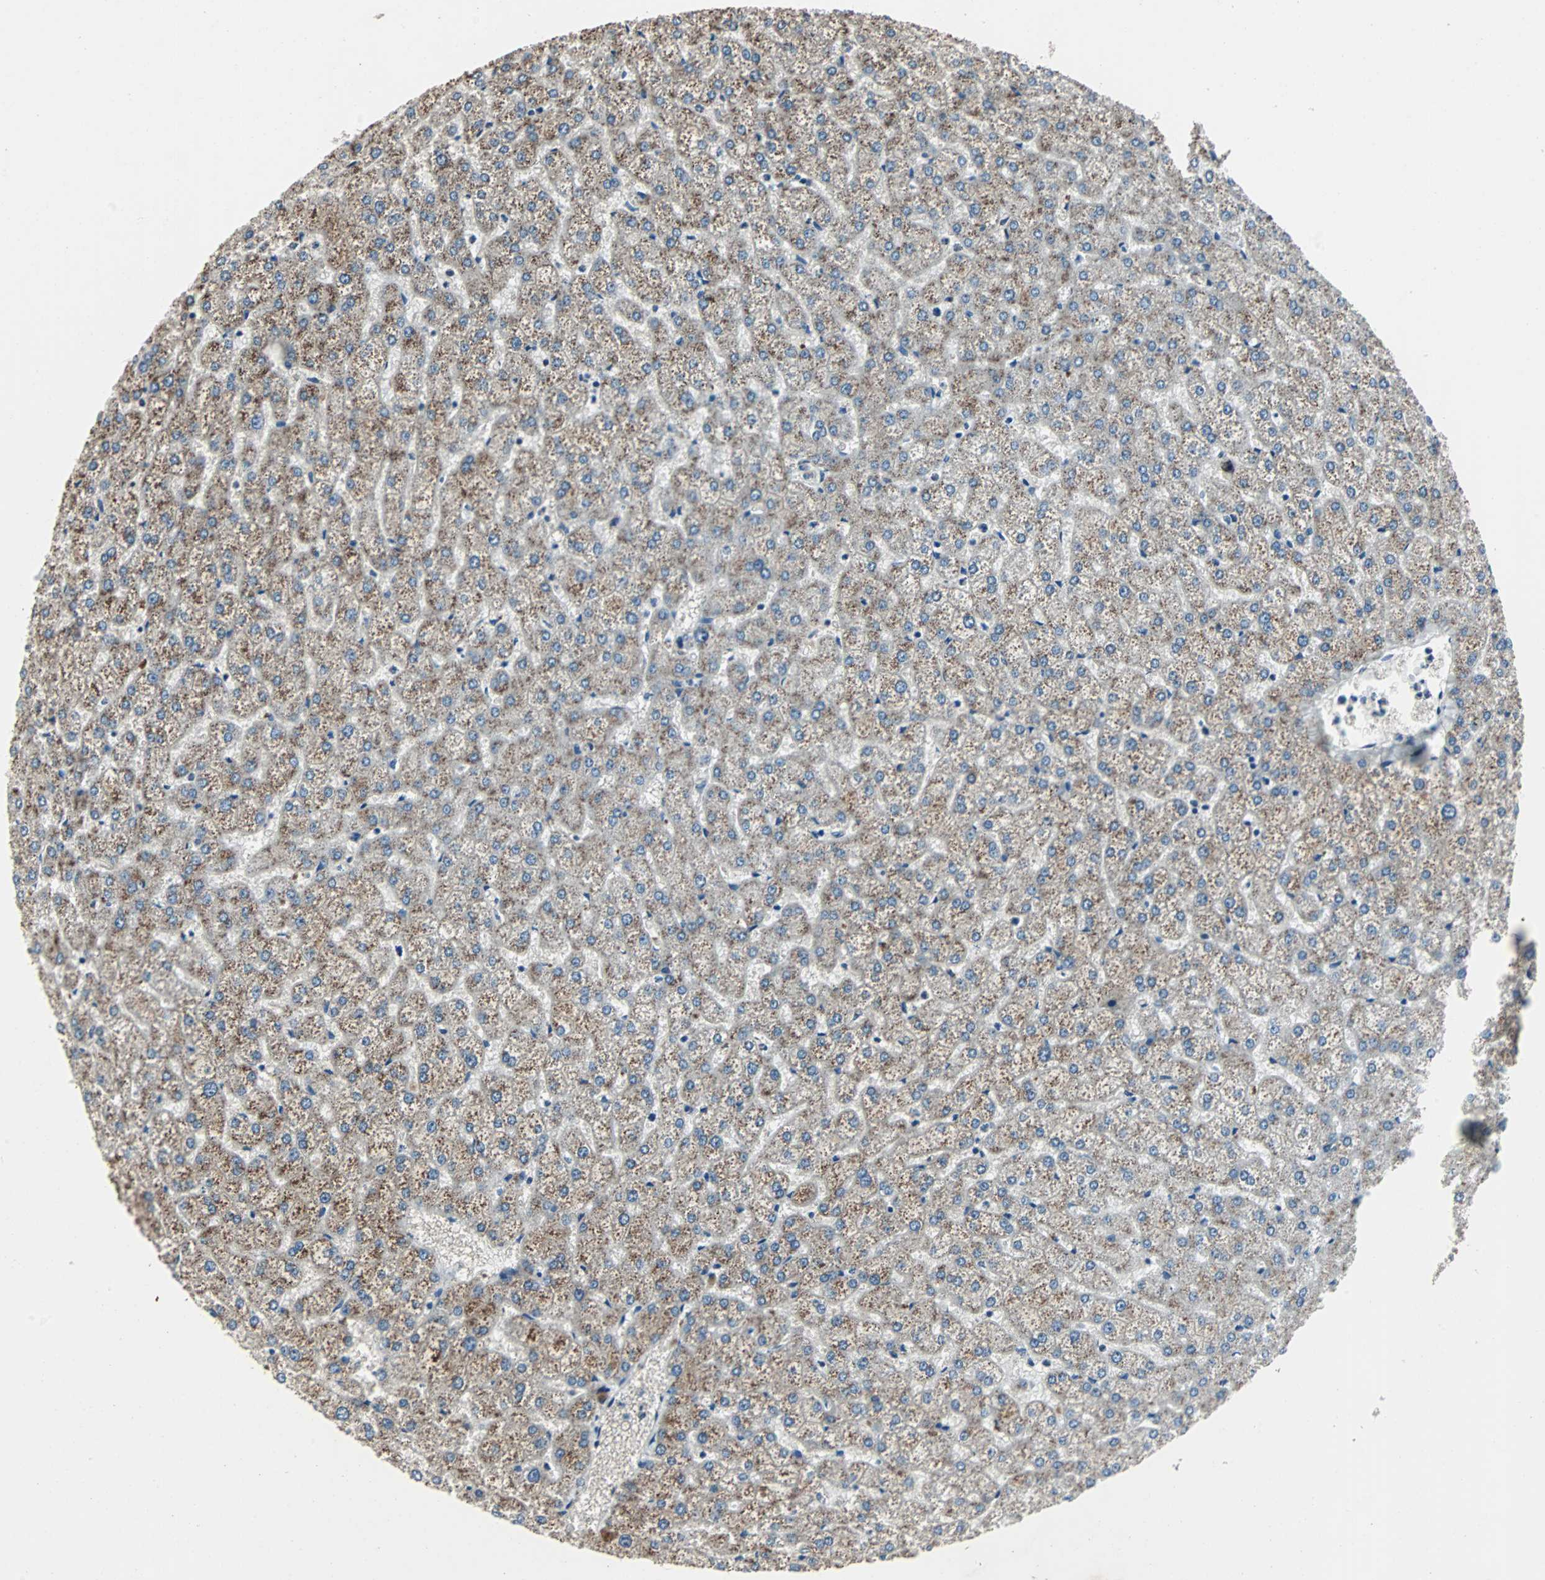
{"staining": {"intensity": "weak", "quantity": ">75%", "location": "cytoplasmic/membranous"}, "tissue": "liver", "cell_type": "Cholangiocytes", "image_type": "normal", "snomed": [{"axis": "morphology", "description": "Normal tissue, NOS"}, {"axis": "topography", "description": "Liver"}], "caption": "The photomicrograph reveals immunohistochemical staining of normal liver. There is weak cytoplasmic/membranous positivity is seen in about >75% of cholangiocytes.", "gene": "CHP1", "patient": {"sex": "female", "age": 32}}